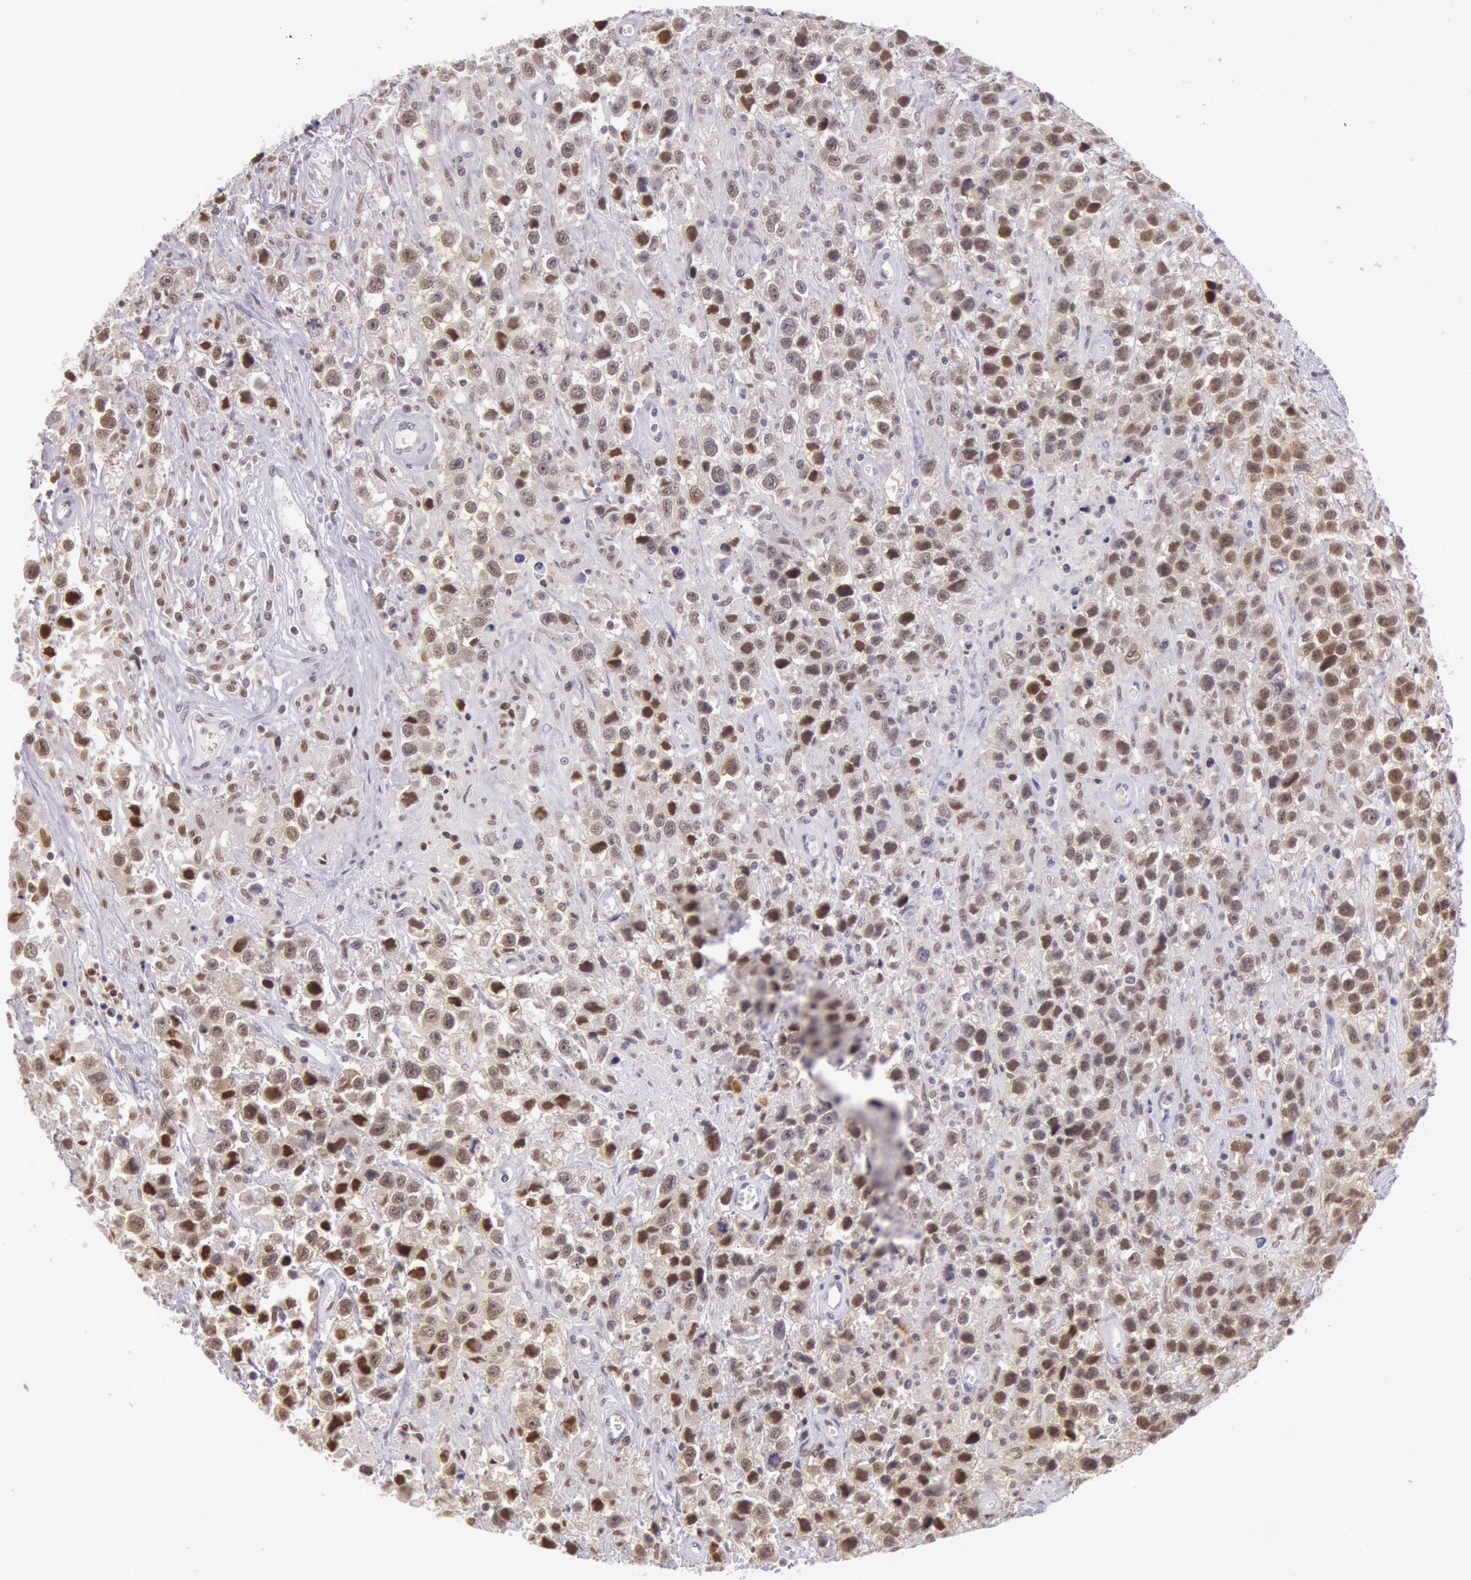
{"staining": {"intensity": "strong", "quantity": ">75%", "location": "nuclear"}, "tissue": "testis cancer", "cell_type": "Tumor cells", "image_type": "cancer", "snomed": [{"axis": "morphology", "description": "Seminoma, NOS"}, {"axis": "topography", "description": "Testis"}], "caption": "Protein expression analysis of human seminoma (testis) reveals strong nuclear expression in about >75% of tumor cells. (DAB = brown stain, brightfield microscopy at high magnification).", "gene": "ESS2", "patient": {"sex": "male", "age": 43}}